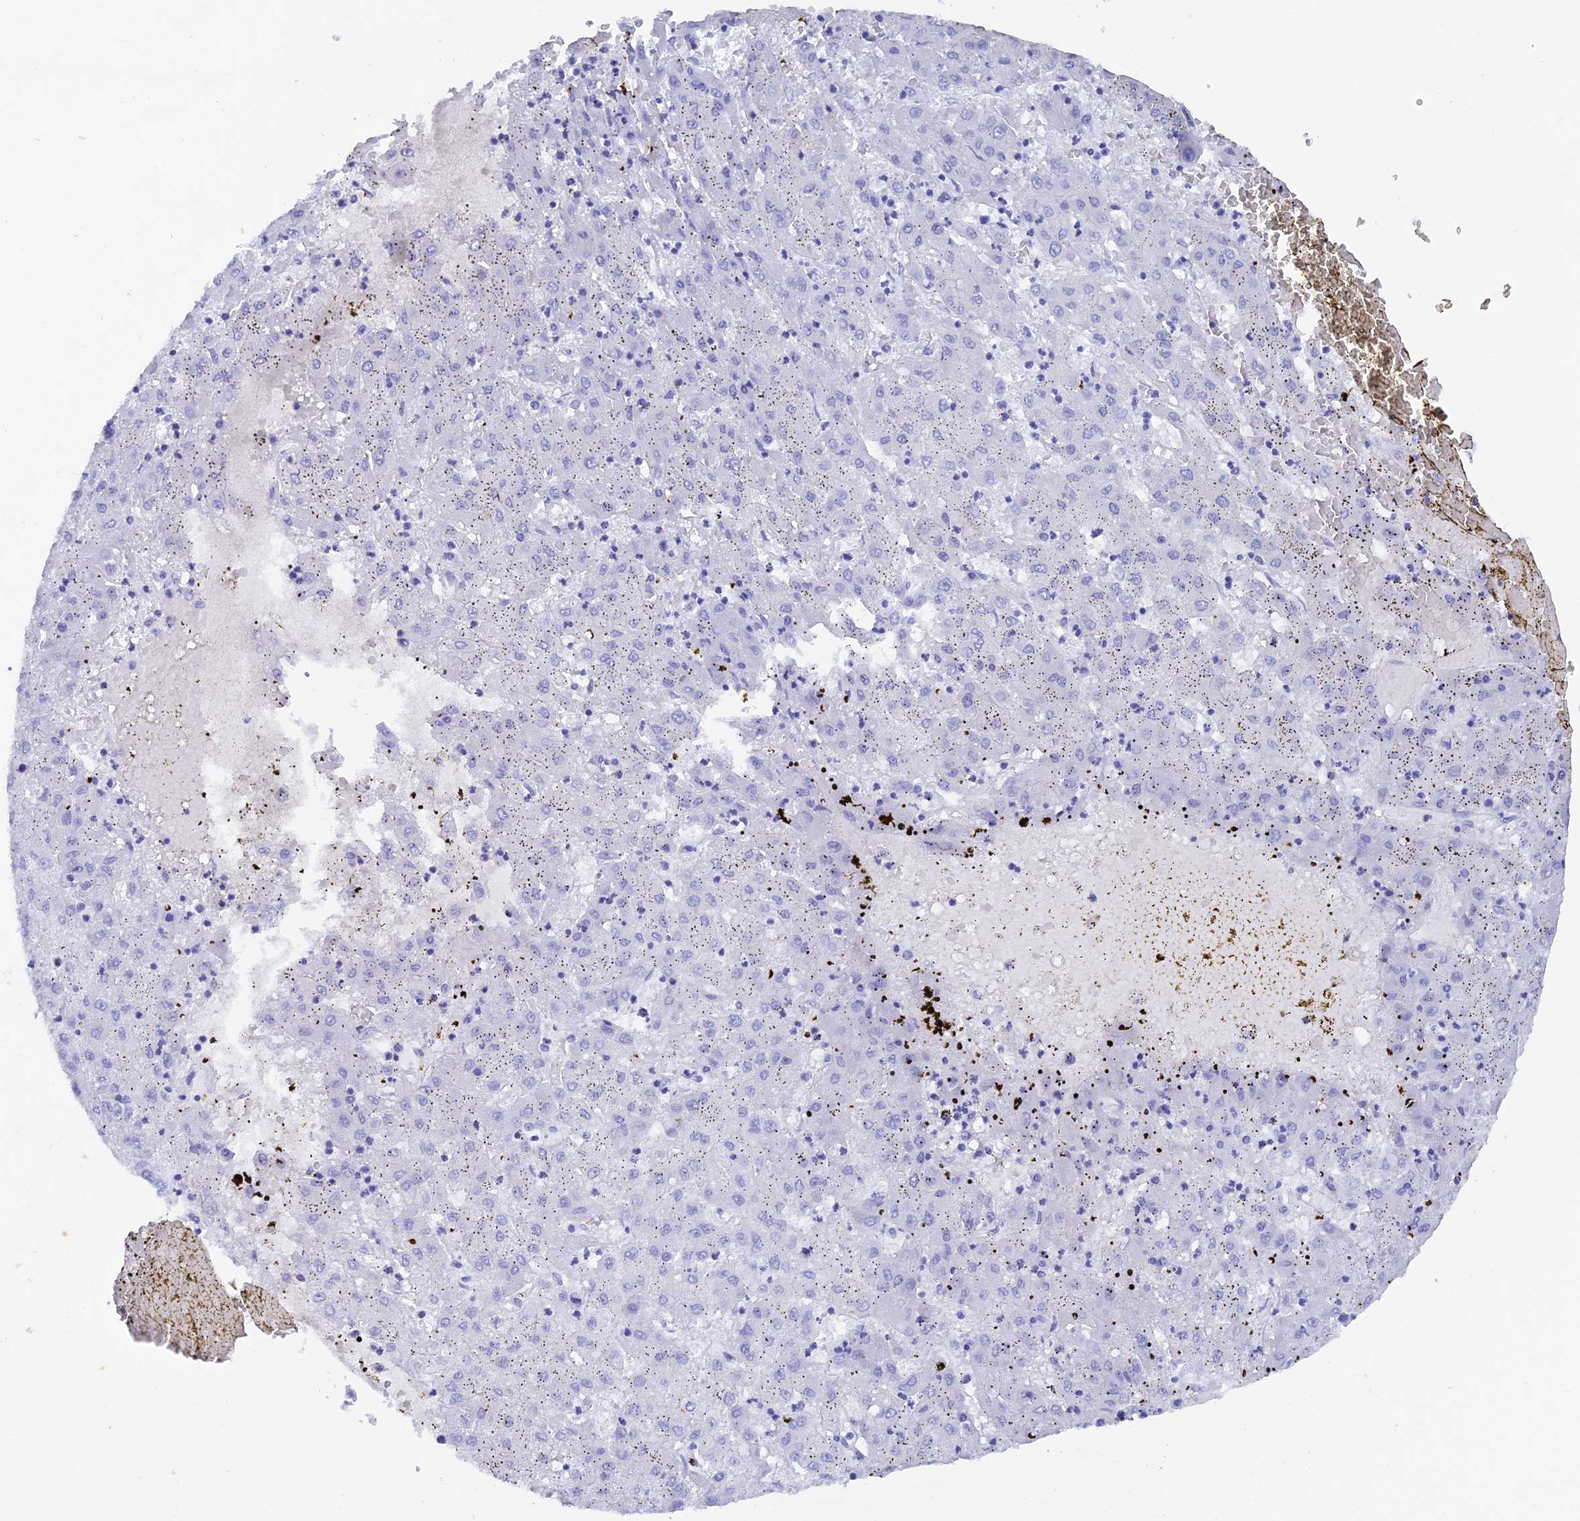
{"staining": {"intensity": "negative", "quantity": "none", "location": "none"}, "tissue": "liver cancer", "cell_type": "Tumor cells", "image_type": "cancer", "snomed": [{"axis": "morphology", "description": "Carcinoma, Hepatocellular, NOS"}, {"axis": "topography", "description": "Liver"}], "caption": "Tumor cells show no significant staining in liver hepatocellular carcinoma.", "gene": "REG1A", "patient": {"sex": "male", "age": 72}}